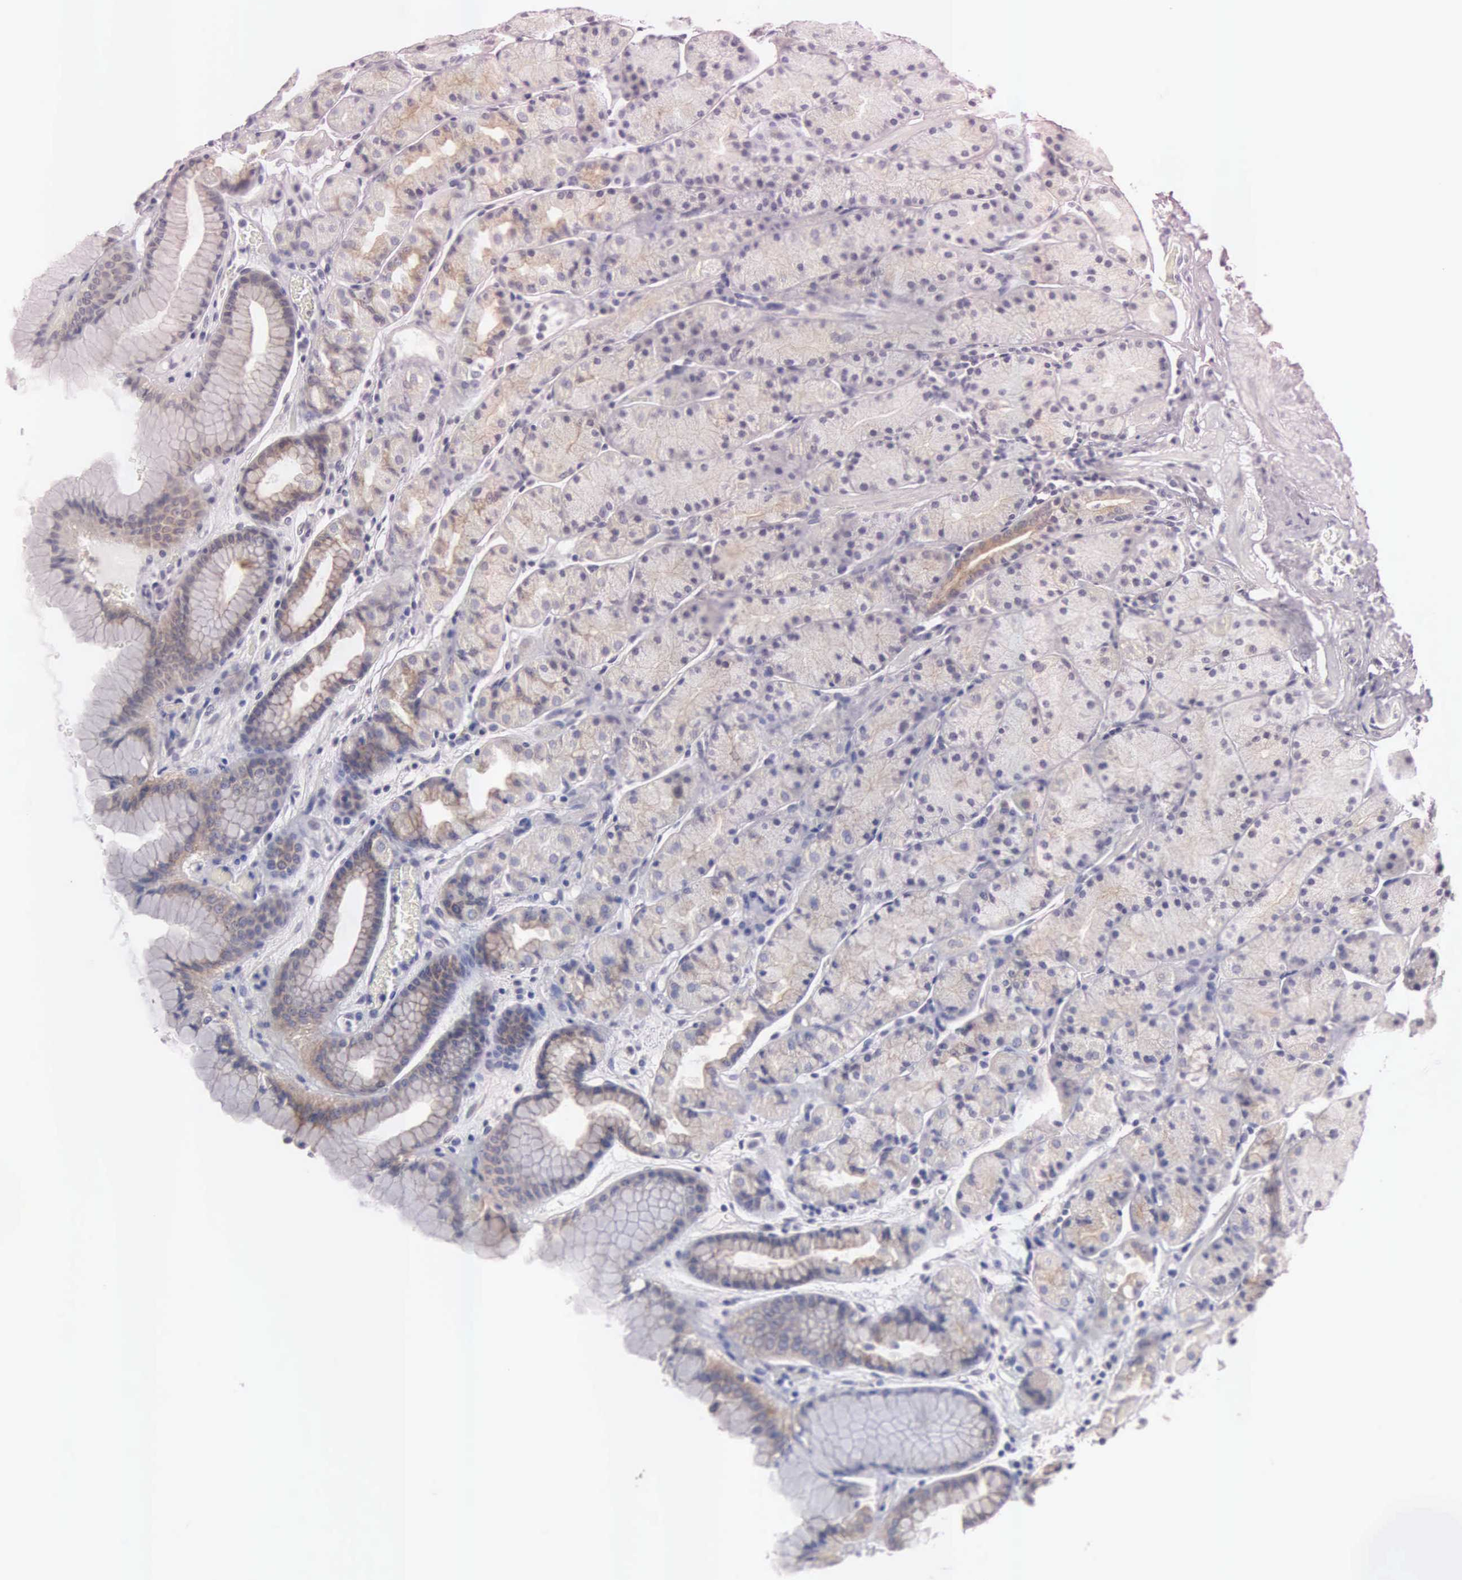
{"staining": {"intensity": "weak", "quantity": ">75%", "location": "cytoplasmic/membranous"}, "tissue": "stomach", "cell_type": "Glandular cells", "image_type": "normal", "snomed": [{"axis": "morphology", "description": "Normal tissue, NOS"}, {"axis": "topography", "description": "Stomach, upper"}], "caption": "This histopathology image displays benign stomach stained with immunohistochemistry (IHC) to label a protein in brown. The cytoplasmic/membranous of glandular cells show weak positivity for the protein. Nuclei are counter-stained blue.", "gene": "CEP170B", "patient": {"sex": "male", "age": 72}}